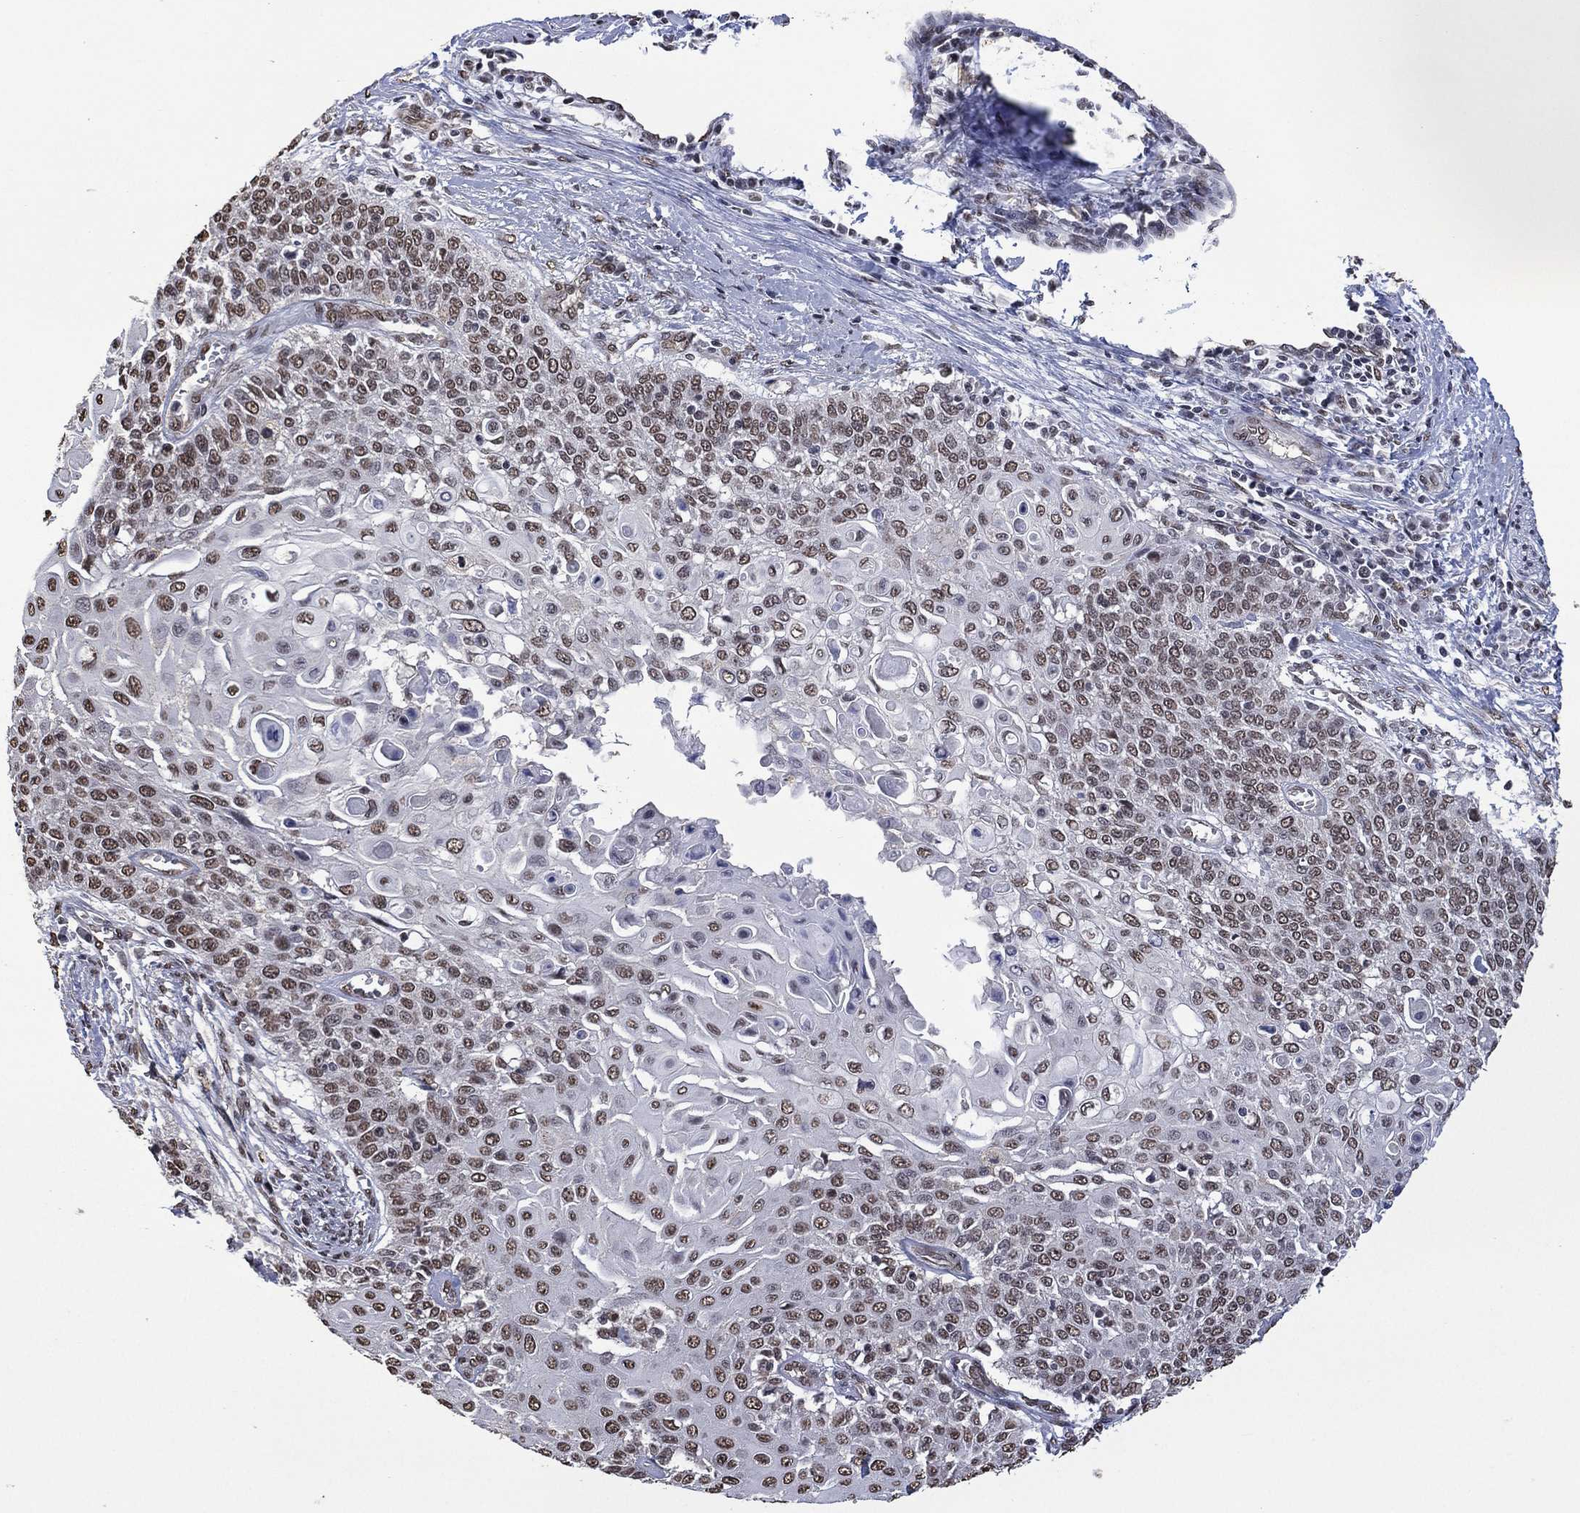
{"staining": {"intensity": "weak", "quantity": ">75%", "location": "nuclear"}, "tissue": "cervical cancer", "cell_type": "Tumor cells", "image_type": "cancer", "snomed": [{"axis": "morphology", "description": "Squamous cell carcinoma, NOS"}, {"axis": "topography", "description": "Cervix"}], "caption": "Immunohistochemistry of cervical cancer (squamous cell carcinoma) demonstrates low levels of weak nuclear positivity in approximately >75% of tumor cells. Nuclei are stained in blue.", "gene": "EHMT1", "patient": {"sex": "female", "age": 39}}